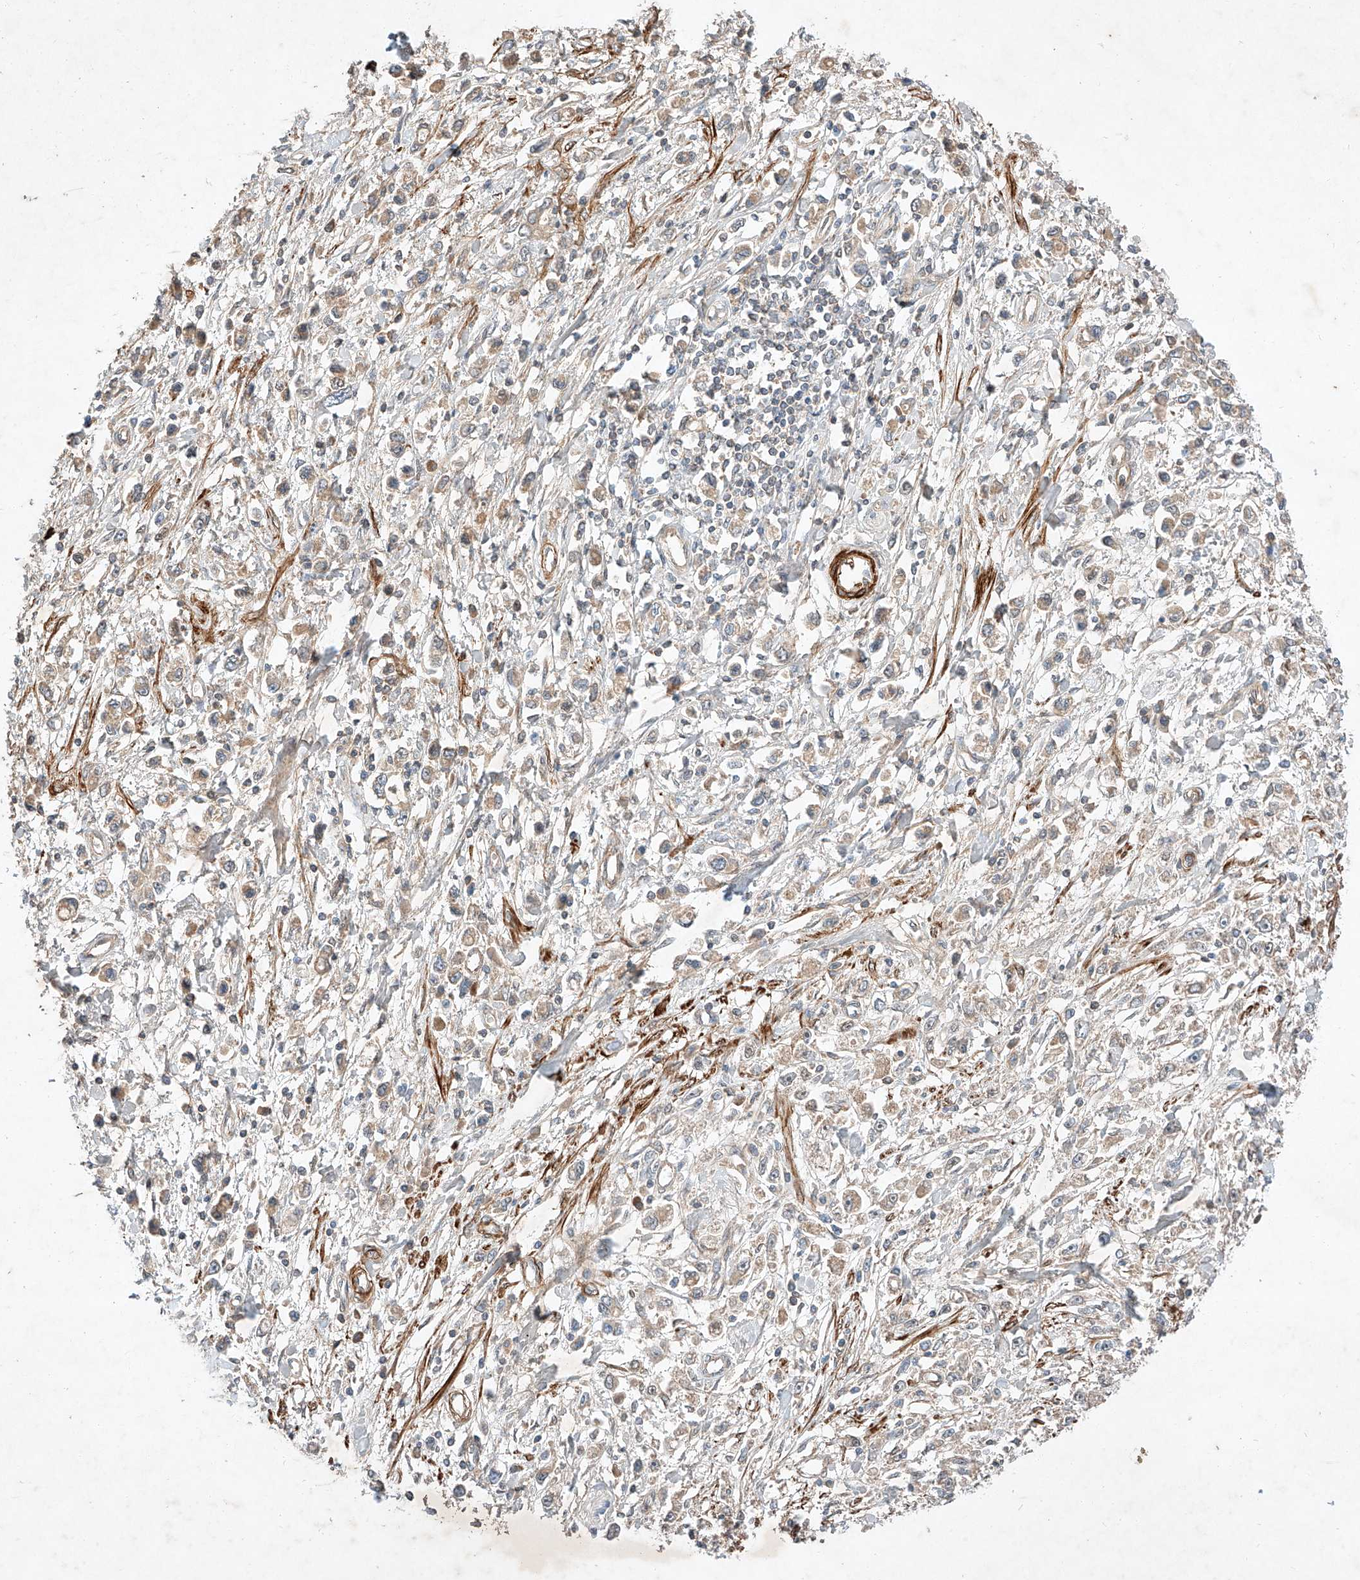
{"staining": {"intensity": "negative", "quantity": "none", "location": "none"}, "tissue": "stomach cancer", "cell_type": "Tumor cells", "image_type": "cancer", "snomed": [{"axis": "morphology", "description": "Adenocarcinoma, NOS"}, {"axis": "topography", "description": "Stomach"}], "caption": "A micrograph of adenocarcinoma (stomach) stained for a protein exhibits no brown staining in tumor cells.", "gene": "ARHGAP33", "patient": {"sex": "female", "age": 59}}